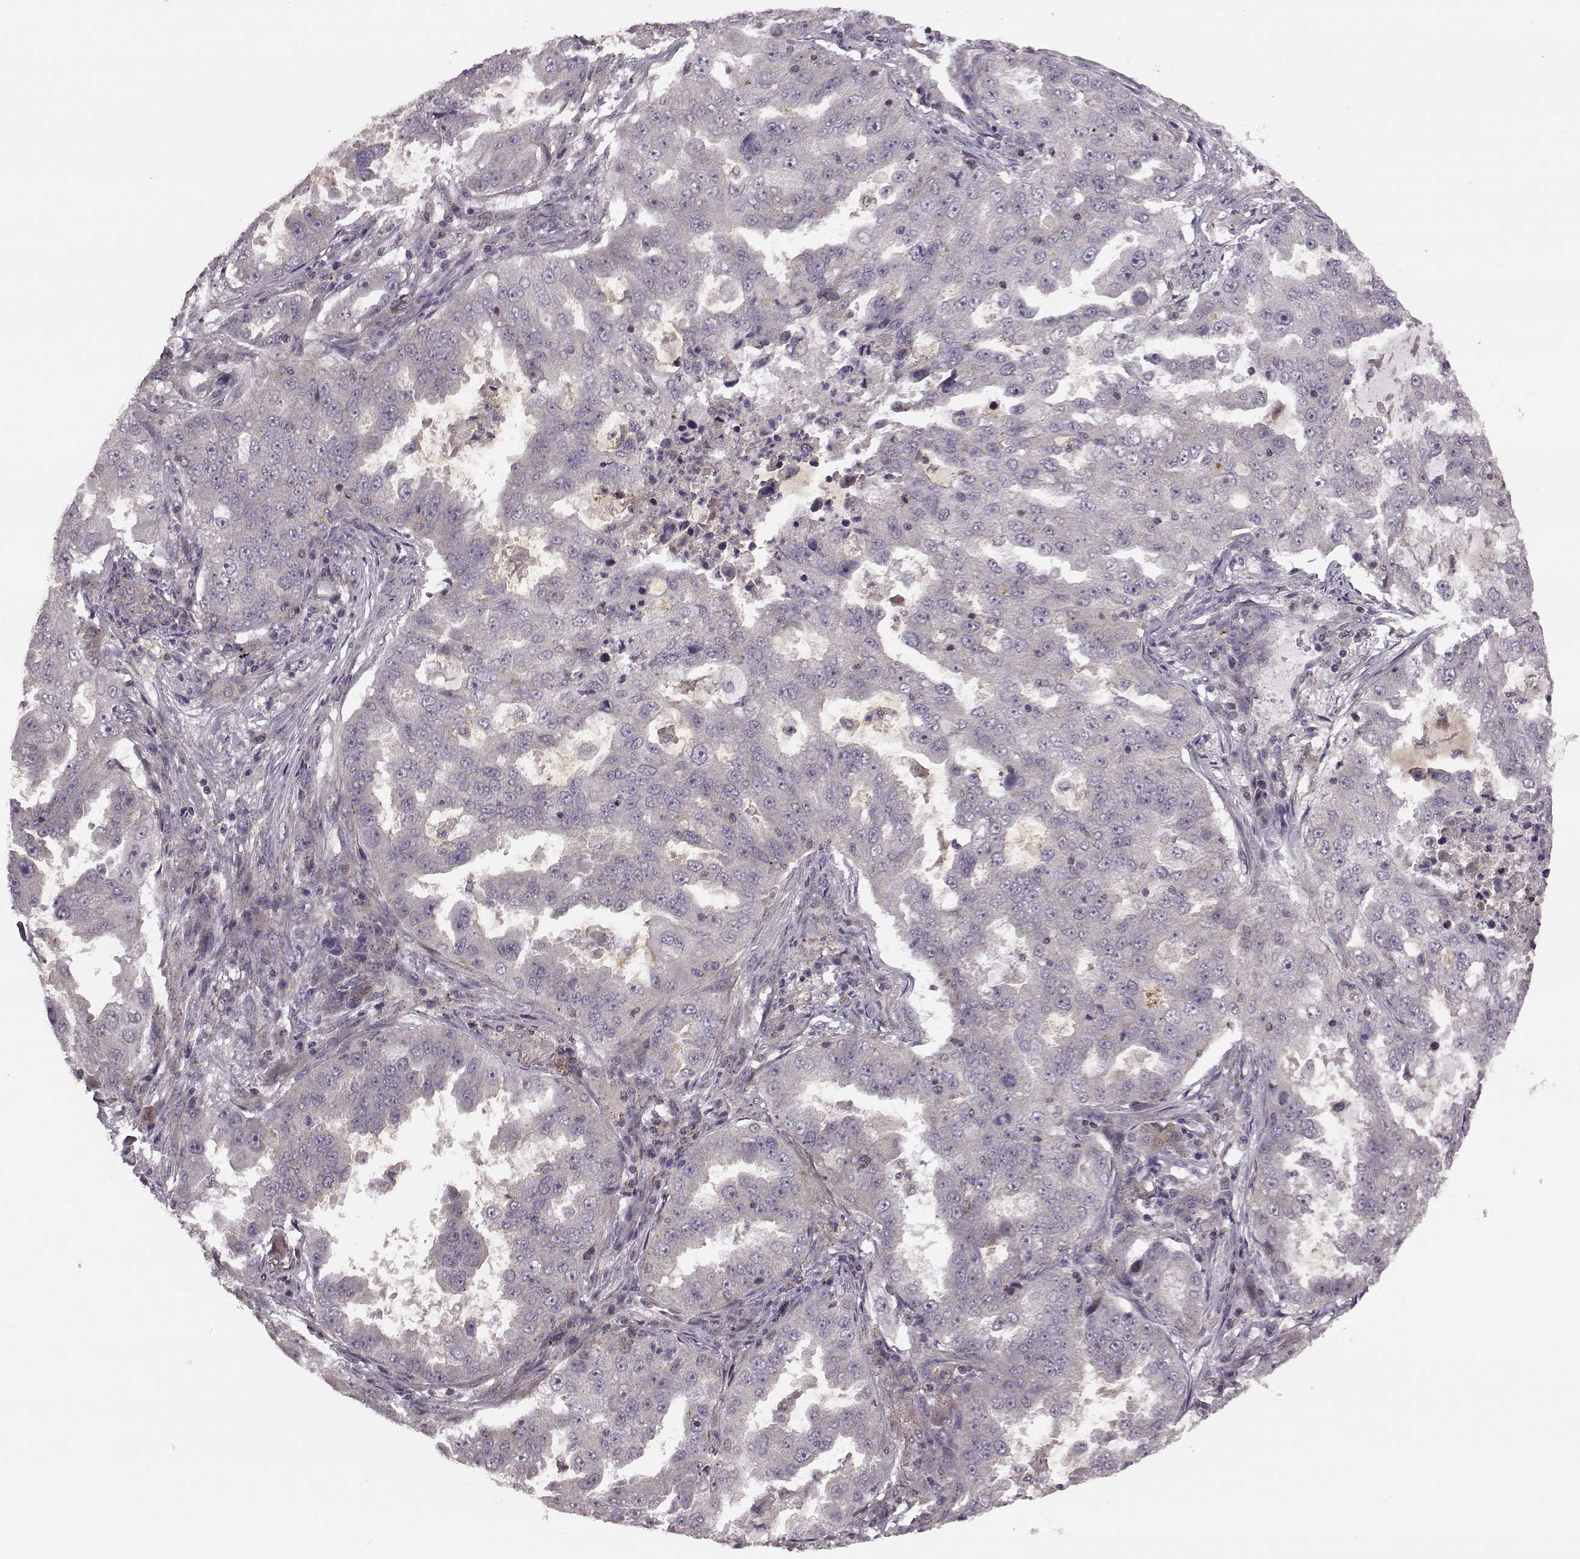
{"staining": {"intensity": "weak", "quantity": "25%-75%", "location": "cytoplasmic/membranous"}, "tissue": "lung cancer", "cell_type": "Tumor cells", "image_type": "cancer", "snomed": [{"axis": "morphology", "description": "Adenocarcinoma, NOS"}, {"axis": "topography", "description": "Lung"}], "caption": "Adenocarcinoma (lung) stained with immunohistochemistry (IHC) shows weak cytoplasmic/membranous expression in about 25%-75% of tumor cells. The staining was performed using DAB to visualize the protein expression in brown, while the nuclei were stained in blue with hematoxylin (Magnification: 20x).", "gene": "FNIP2", "patient": {"sex": "female", "age": 61}}